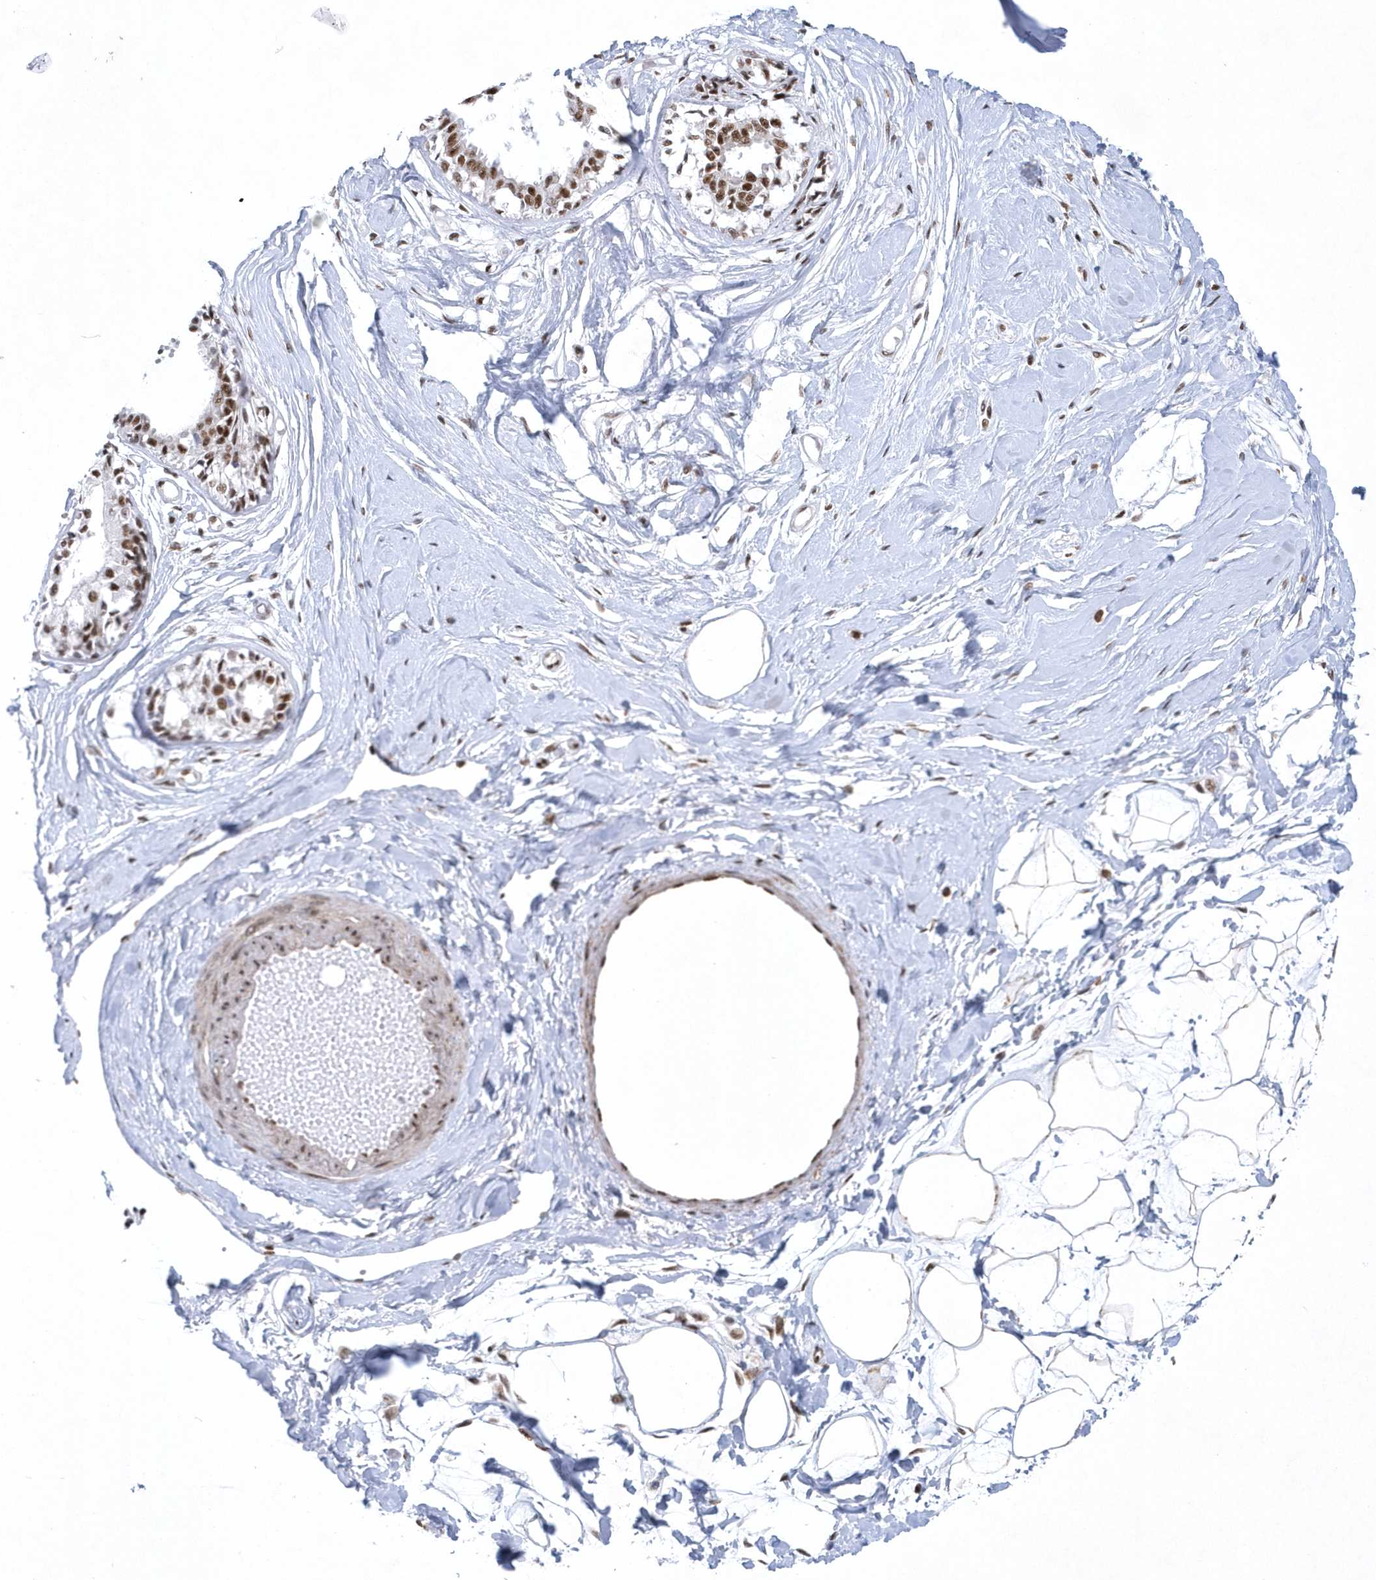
{"staining": {"intensity": "moderate", "quantity": ">75%", "location": "nuclear"}, "tissue": "breast", "cell_type": "Adipocytes", "image_type": "normal", "snomed": [{"axis": "morphology", "description": "Normal tissue, NOS"}, {"axis": "topography", "description": "Breast"}], "caption": "This photomicrograph exhibits IHC staining of normal human breast, with medium moderate nuclear staining in approximately >75% of adipocytes.", "gene": "DCLRE1A", "patient": {"sex": "female", "age": 45}}